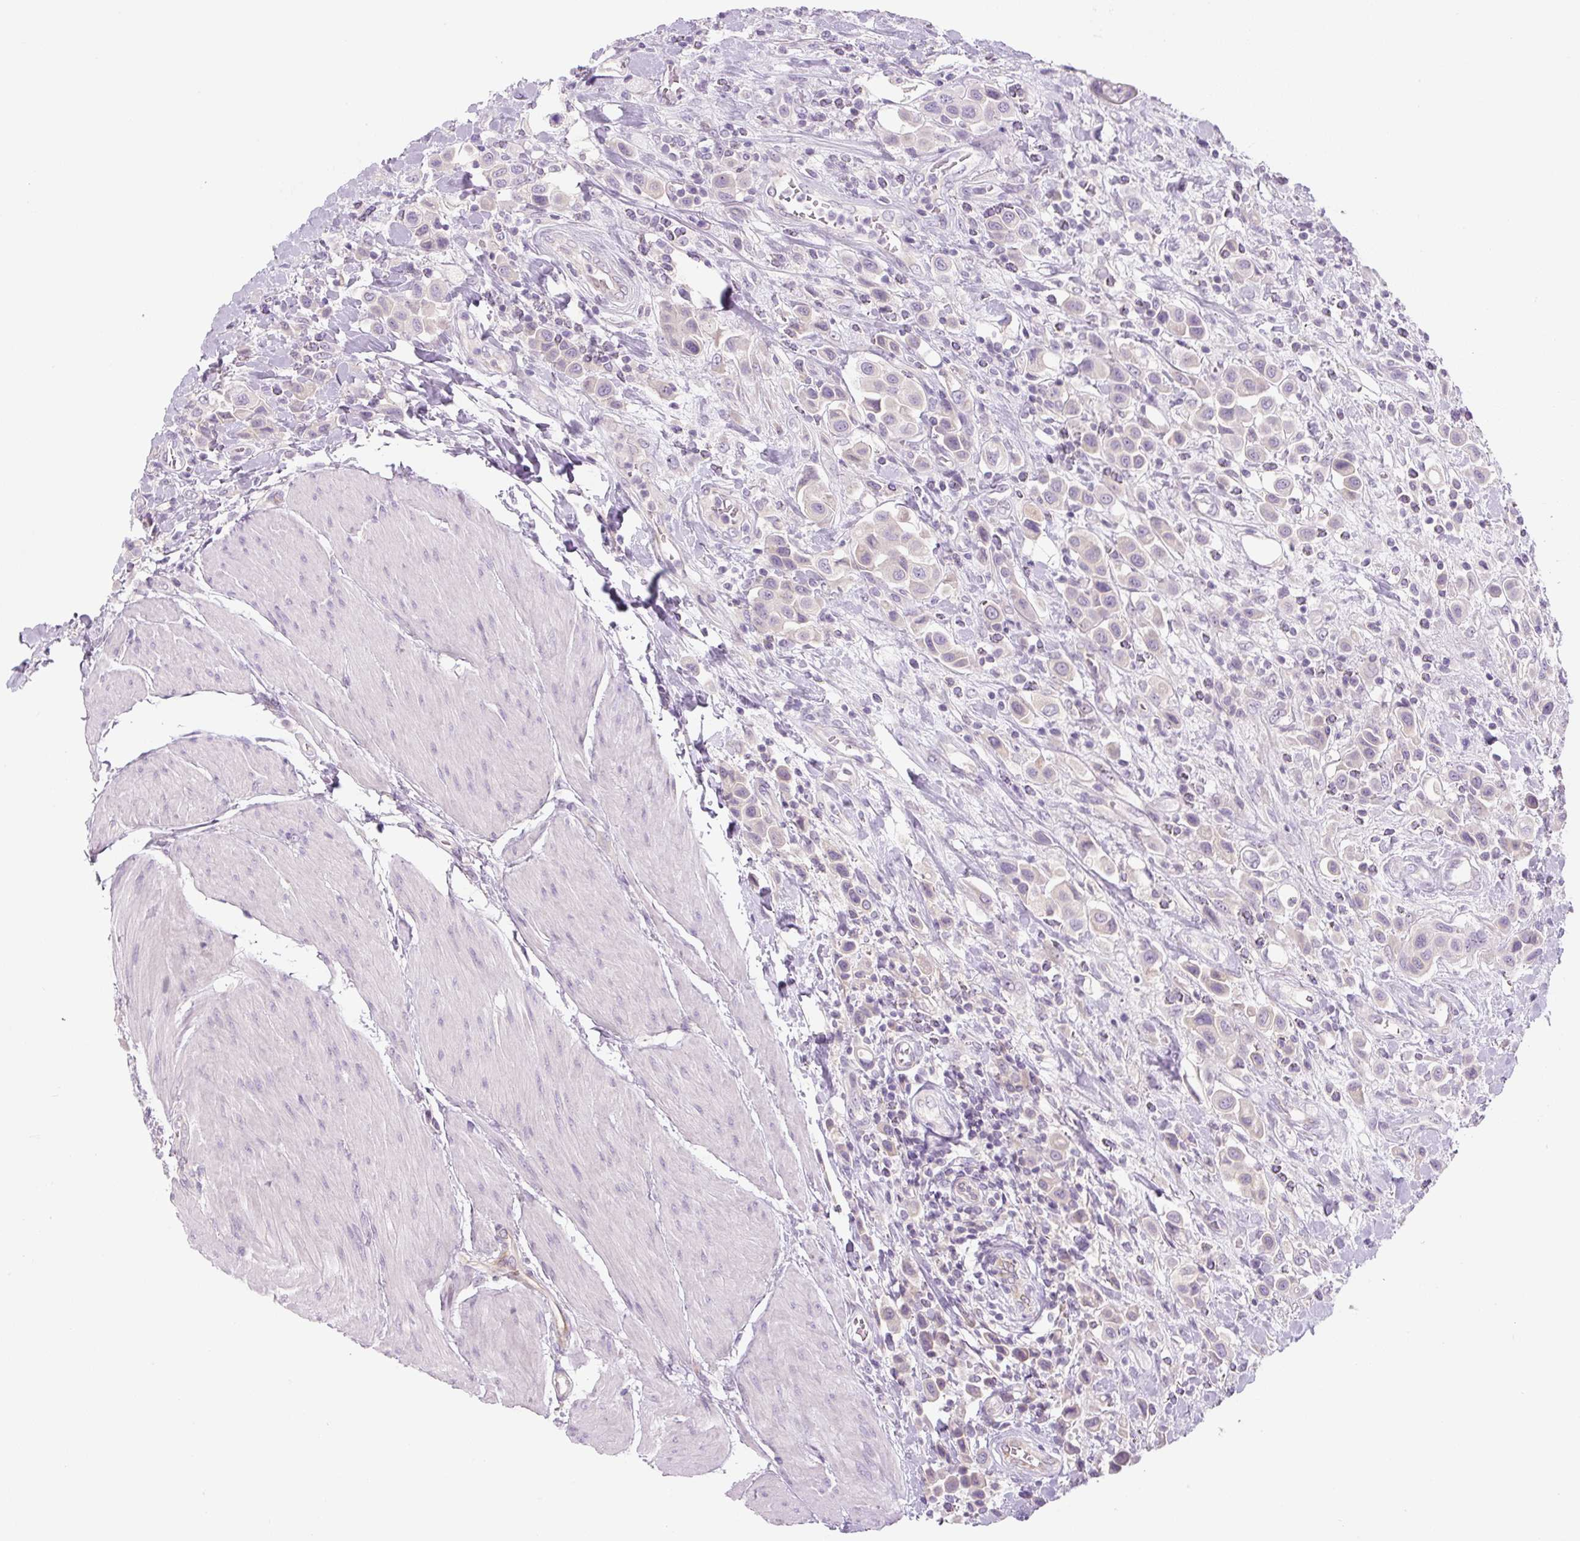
{"staining": {"intensity": "negative", "quantity": "none", "location": "none"}, "tissue": "urothelial cancer", "cell_type": "Tumor cells", "image_type": "cancer", "snomed": [{"axis": "morphology", "description": "Urothelial carcinoma, High grade"}, {"axis": "topography", "description": "Urinary bladder"}], "caption": "This is an immunohistochemistry (IHC) photomicrograph of high-grade urothelial carcinoma. There is no positivity in tumor cells.", "gene": "YIF1B", "patient": {"sex": "male", "age": 50}}